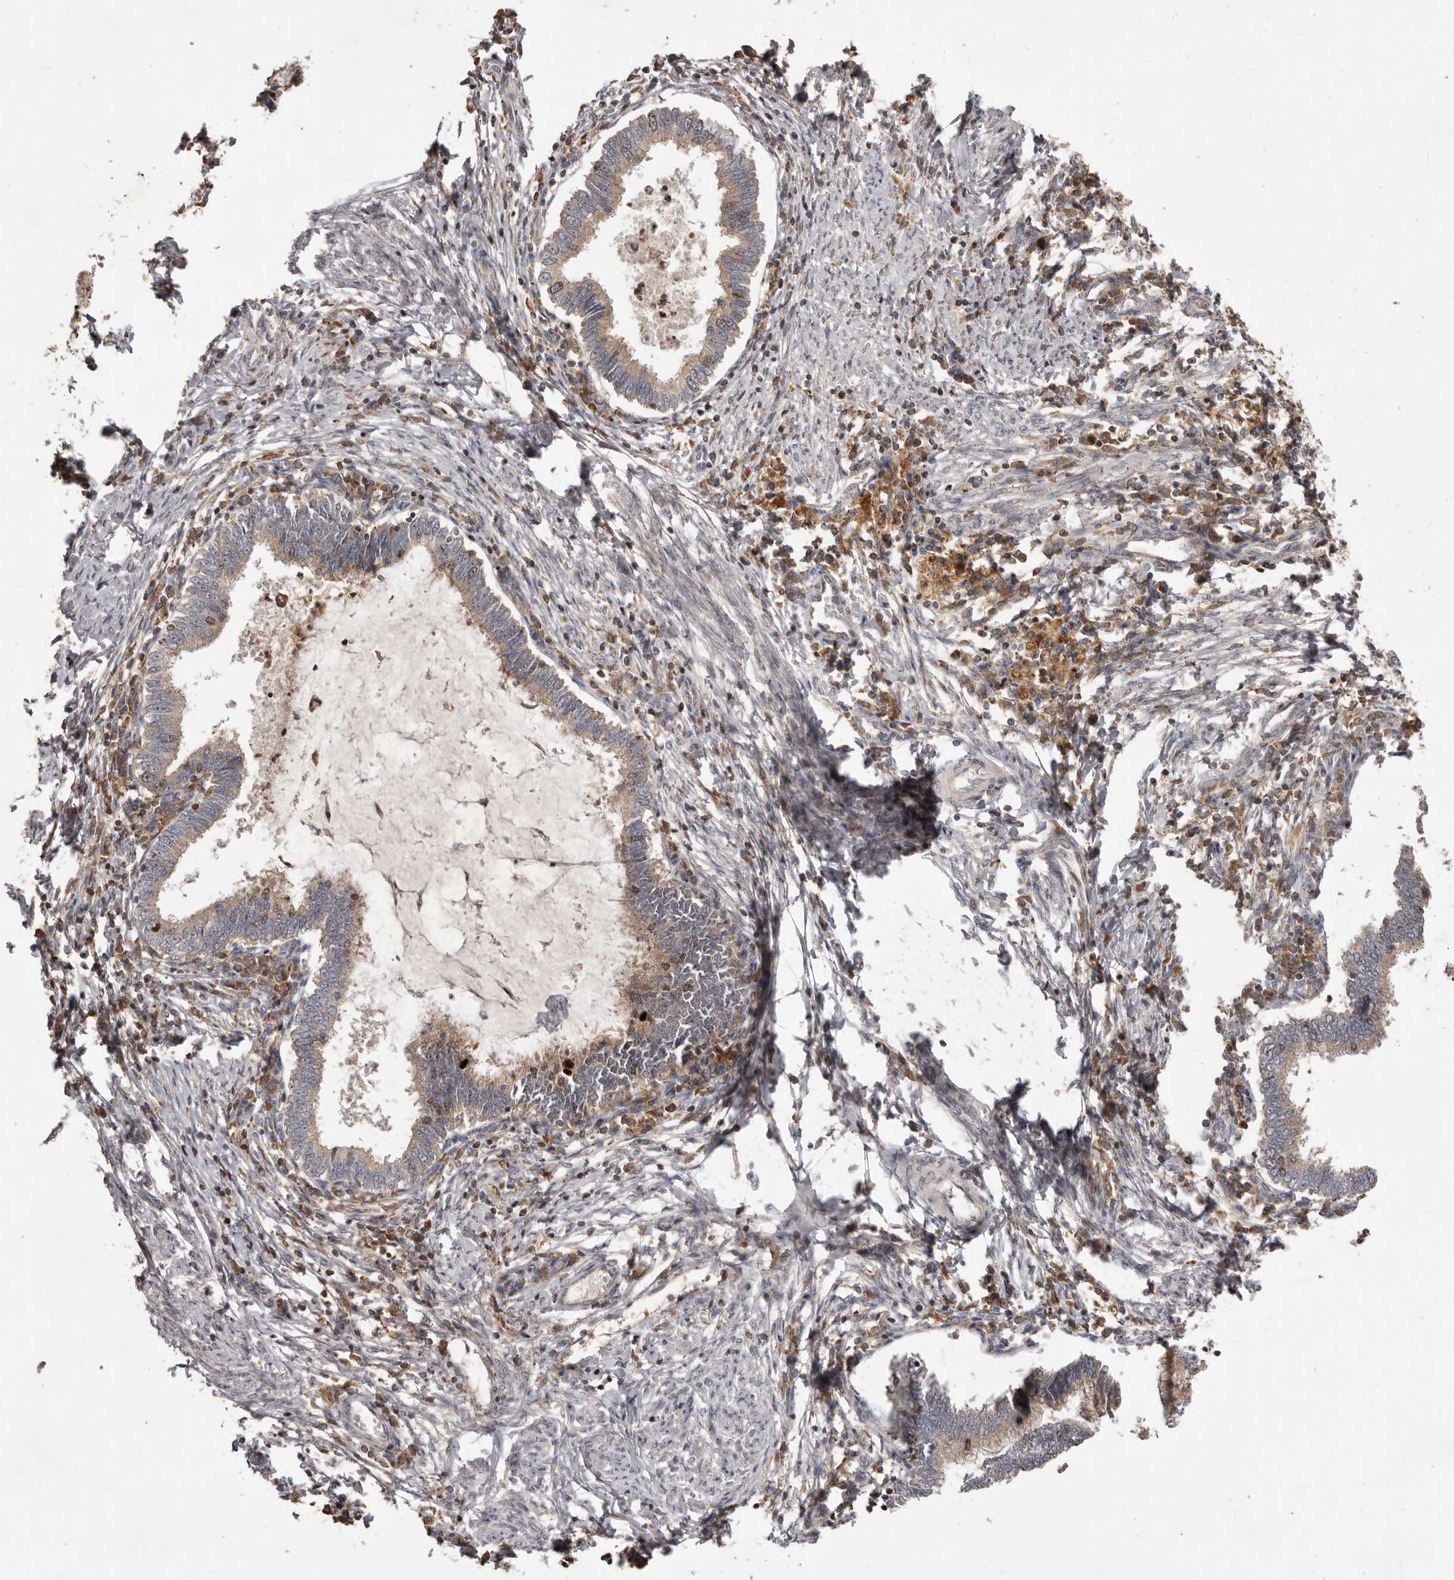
{"staining": {"intensity": "moderate", "quantity": "25%-75%", "location": "cytoplasmic/membranous"}, "tissue": "cervical cancer", "cell_type": "Tumor cells", "image_type": "cancer", "snomed": [{"axis": "morphology", "description": "Adenocarcinoma, NOS"}, {"axis": "topography", "description": "Cervix"}], "caption": "Brown immunohistochemical staining in human cervical cancer (adenocarcinoma) shows moderate cytoplasmic/membranous staining in approximately 25%-75% of tumor cells.", "gene": "RNF187", "patient": {"sex": "female", "age": 36}}